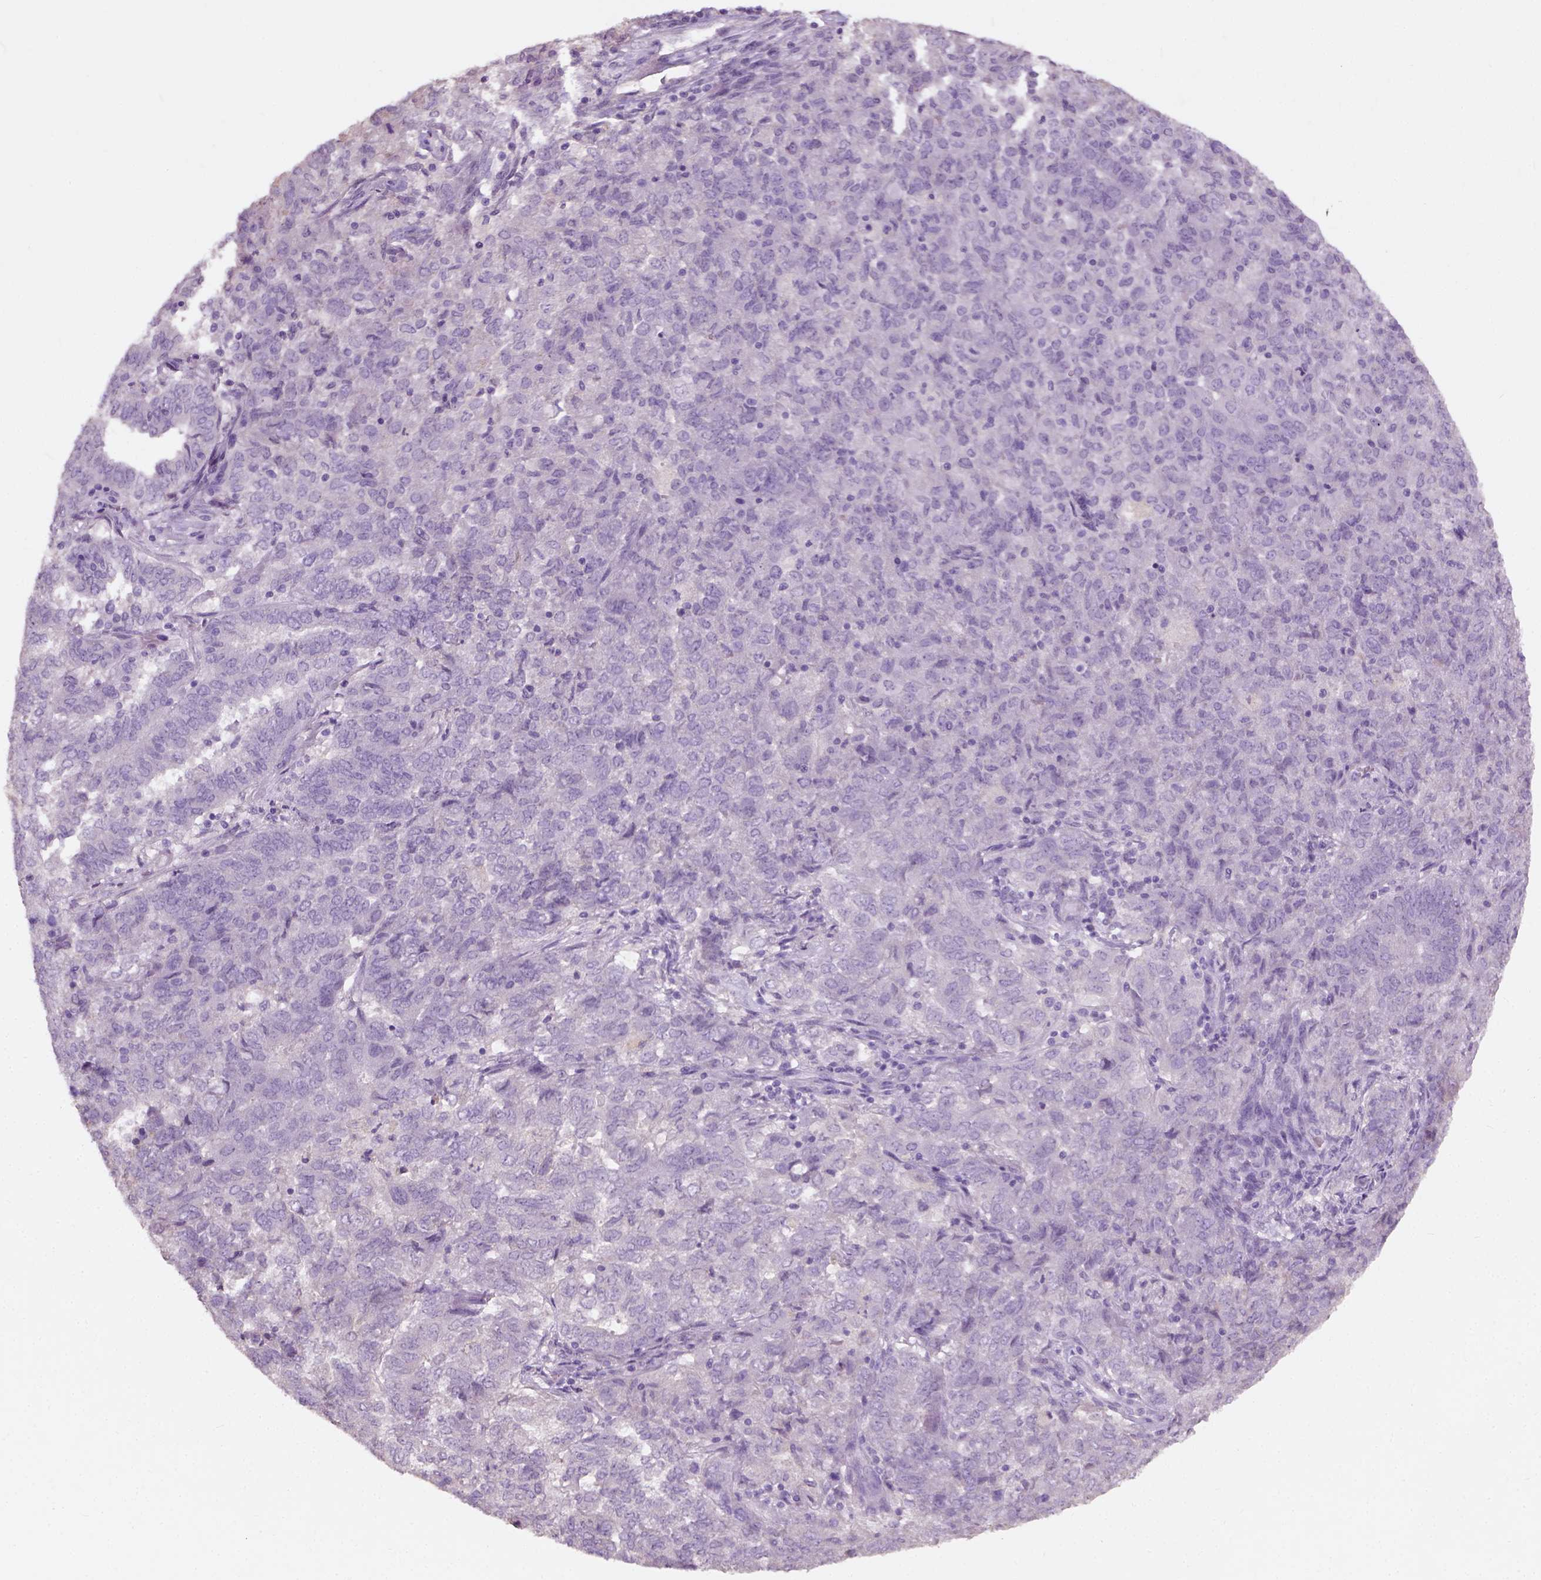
{"staining": {"intensity": "negative", "quantity": "none", "location": "none"}, "tissue": "endometrial cancer", "cell_type": "Tumor cells", "image_type": "cancer", "snomed": [{"axis": "morphology", "description": "Adenocarcinoma, NOS"}, {"axis": "topography", "description": "Endometrium"}], "caption": "Tumor cells are negative for brown protein staining in endometrial cancer.", "gene": "DHCR24", "patient": {"sex": "female", "age": 72}}